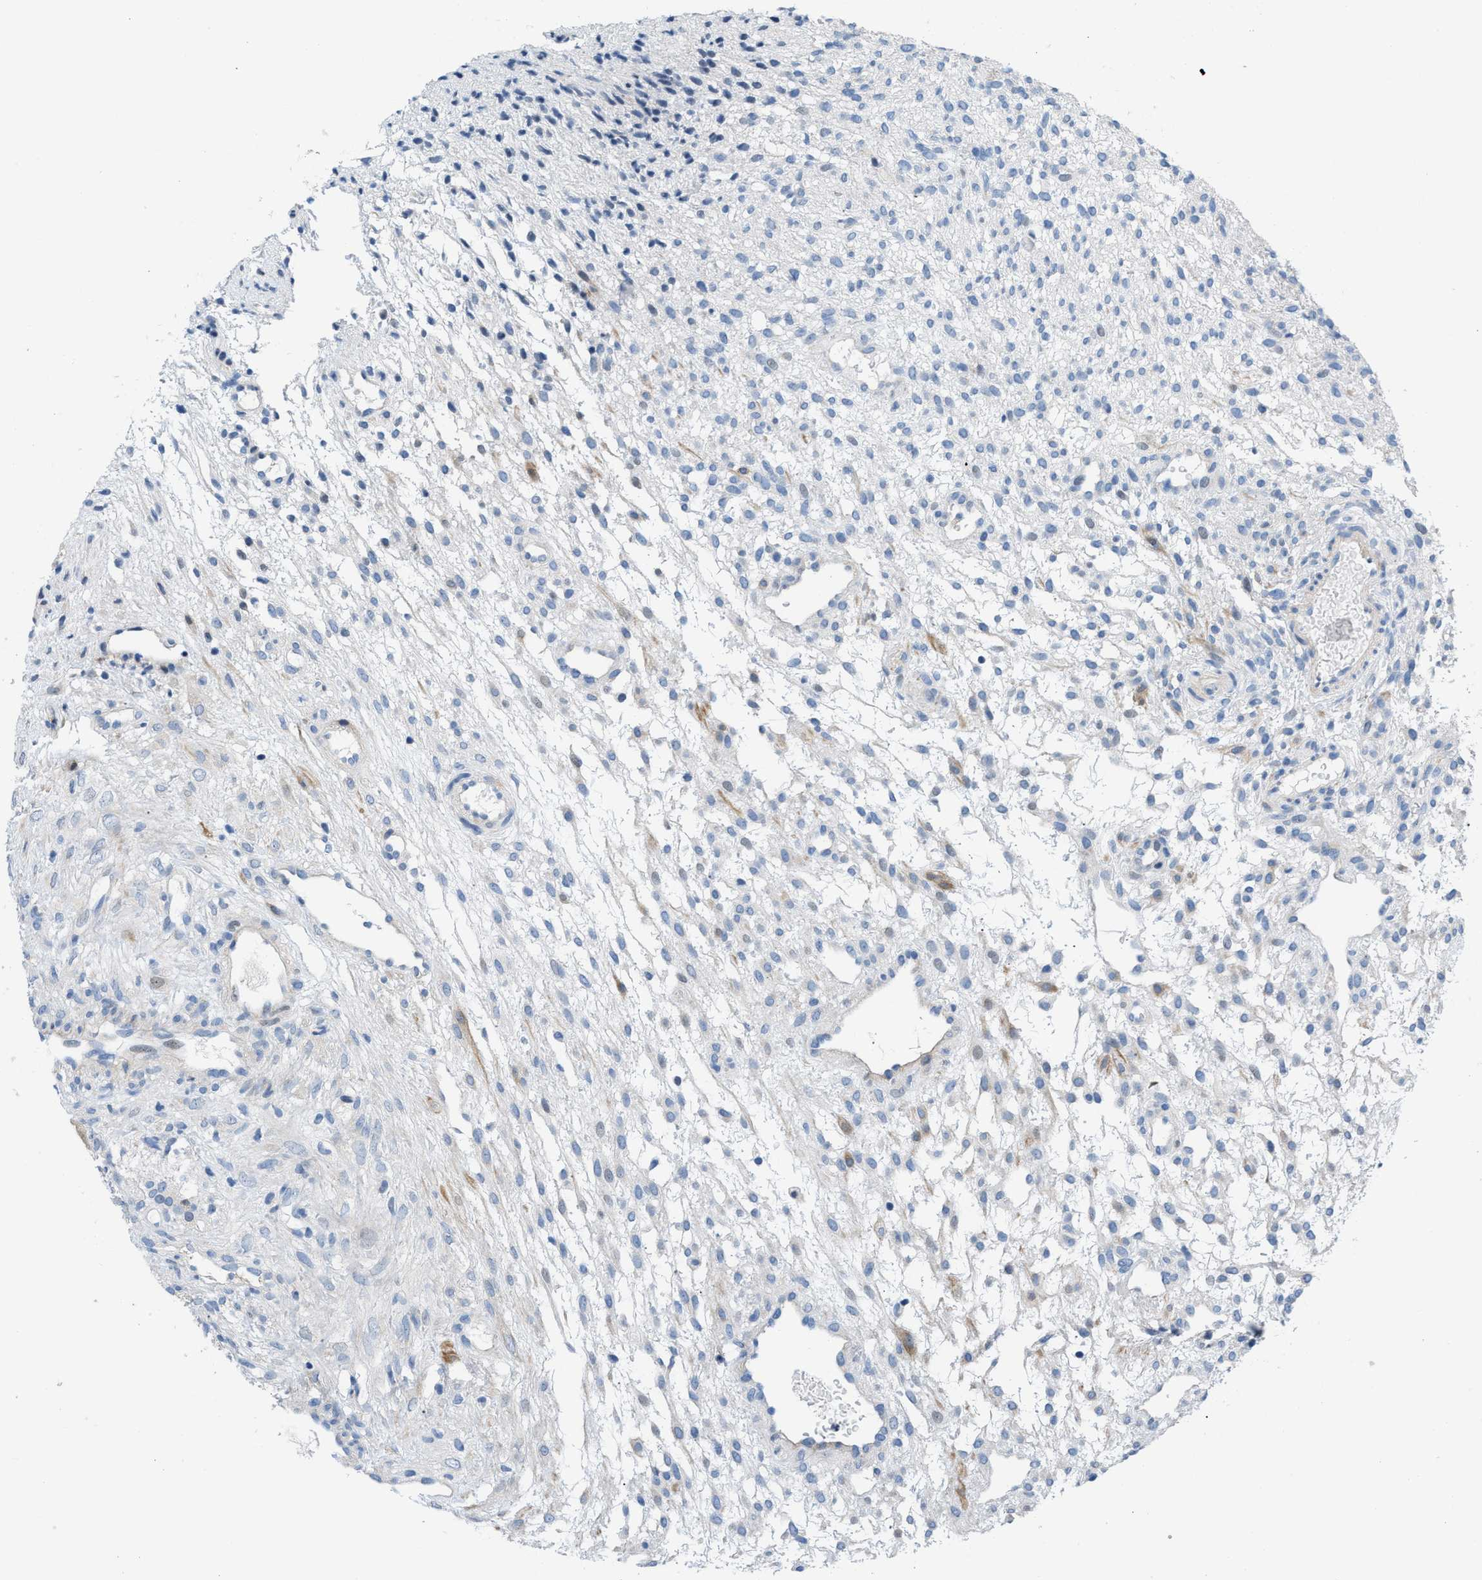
{"staining": {"intensity": "negative", "quantity": "none", "location": "none"}, "tissue": "ovary", "cell_type": "Ovarian stroma cells", "image_type": "normal", "snomed": [{"axis": "morphology", "description": "Normal tissue, NOS"}, {"axis": "morphology", "description": "Cyst, NOS"}, {"axis": "topography", "description": "Ovary"}], "caption": "IHC of benign ovary shows no staining in ovarian stroma cells. (Immunohistochemistry, brightfield microscopy, high magnification).", "gene": "FDCSP", "patient": {"sex": "female", "age": 18}}